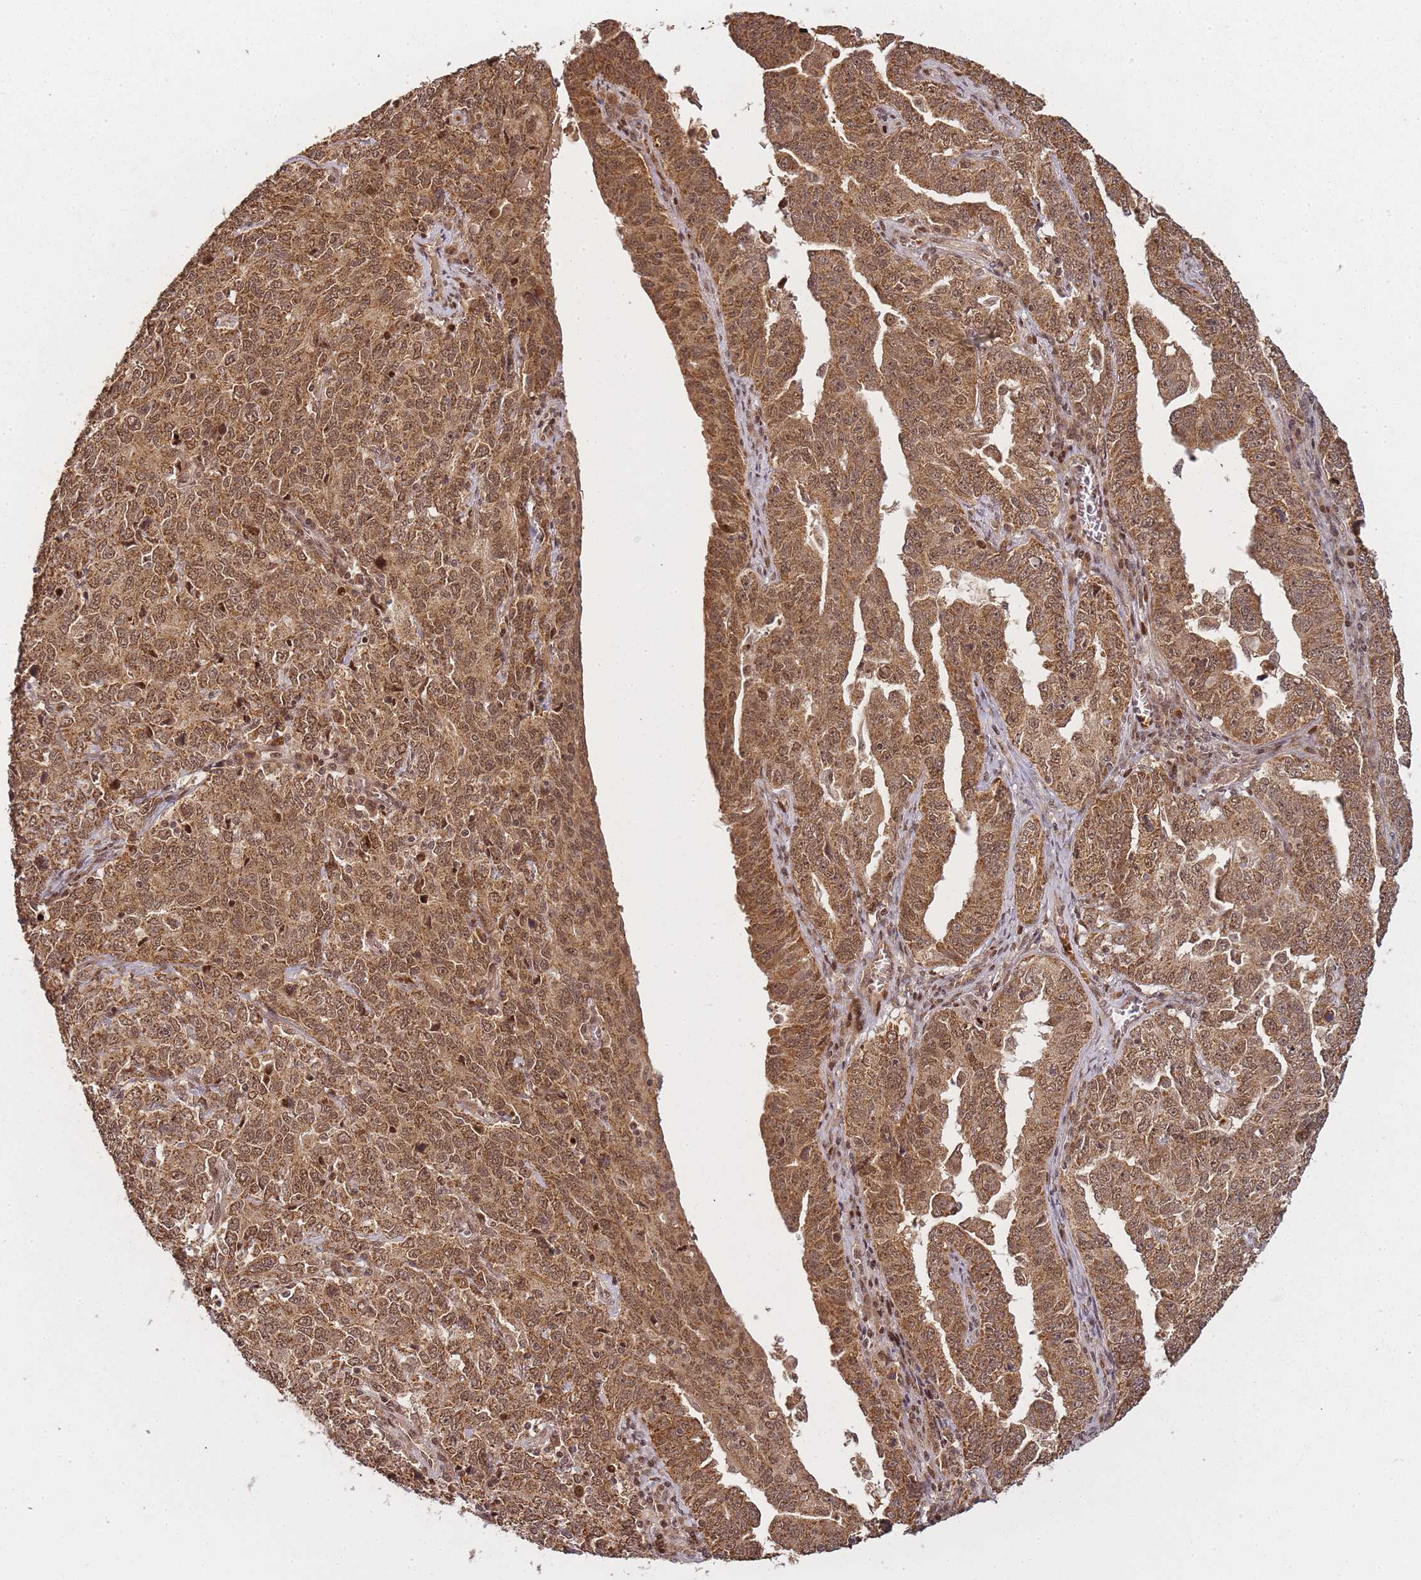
{"staining": {"intensity": "moderate", "quantity": ">75%", "location": "cytoplasmic/membranous,nuclear"}, "tissue": "ovarian cancer", "cell_type": "Tumor cells", "image_type": "cancer", "snomed": [{"axis": "morphology", "description": "Carcinoma, endometroid"}, {"axis": "topography", "description": "Ovary"}], "caption": "About >75% of tumor cells in human endometroid carcinoma (ovarian) reveal moderate cytoplasmic/membranous and nuclear protein staining as visualized by brown immunohistochemical staining.", "gene": "ZNF497", "patient": {"sex": "female", "age": 62}}